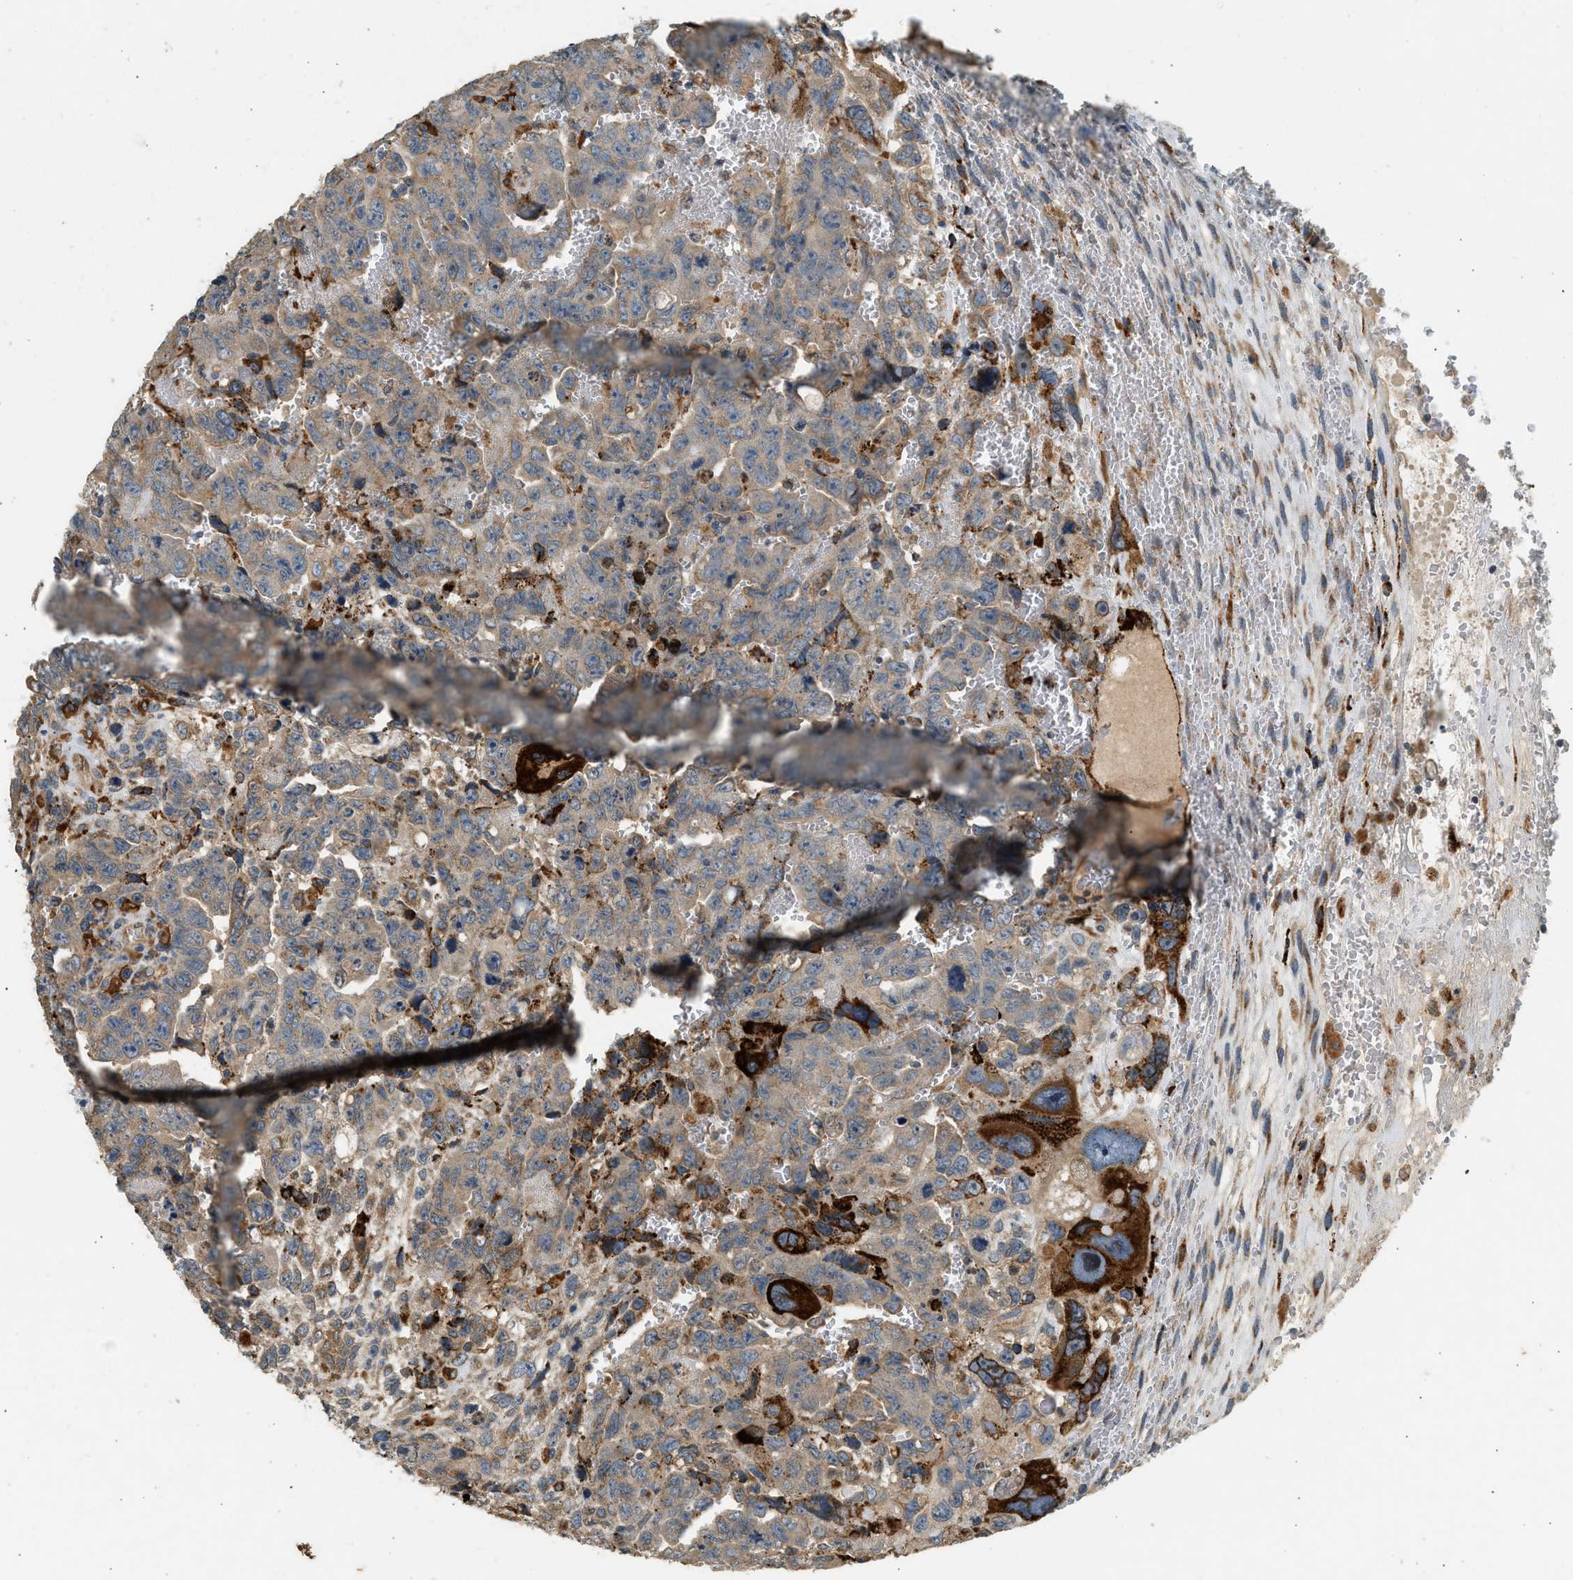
{"staining": {"intensity": "weak", "quantity": ">75%", "location": "cytoplasmic/membranous"}, "tissue": "testis cancer", "cell_type": "Tumor cells", "image_type": "cancer", "snomed": [{"axis": "morphology", "description": "Carcinoma, Embryonal, NOS"}, {"axis": "topography", "description": "Testis"}], "caption": "Testis cancer (embryonal carcinoma) stained with immunohistochemistry (IHC) exhibits weak cytoplasmic/membranous expression in approximately >75% of tumor cells. The protein is shown in brown color, while the nuclei are stained blue.", "gene": "CTSB", "patient": {"sex": "male", "age": 28}}